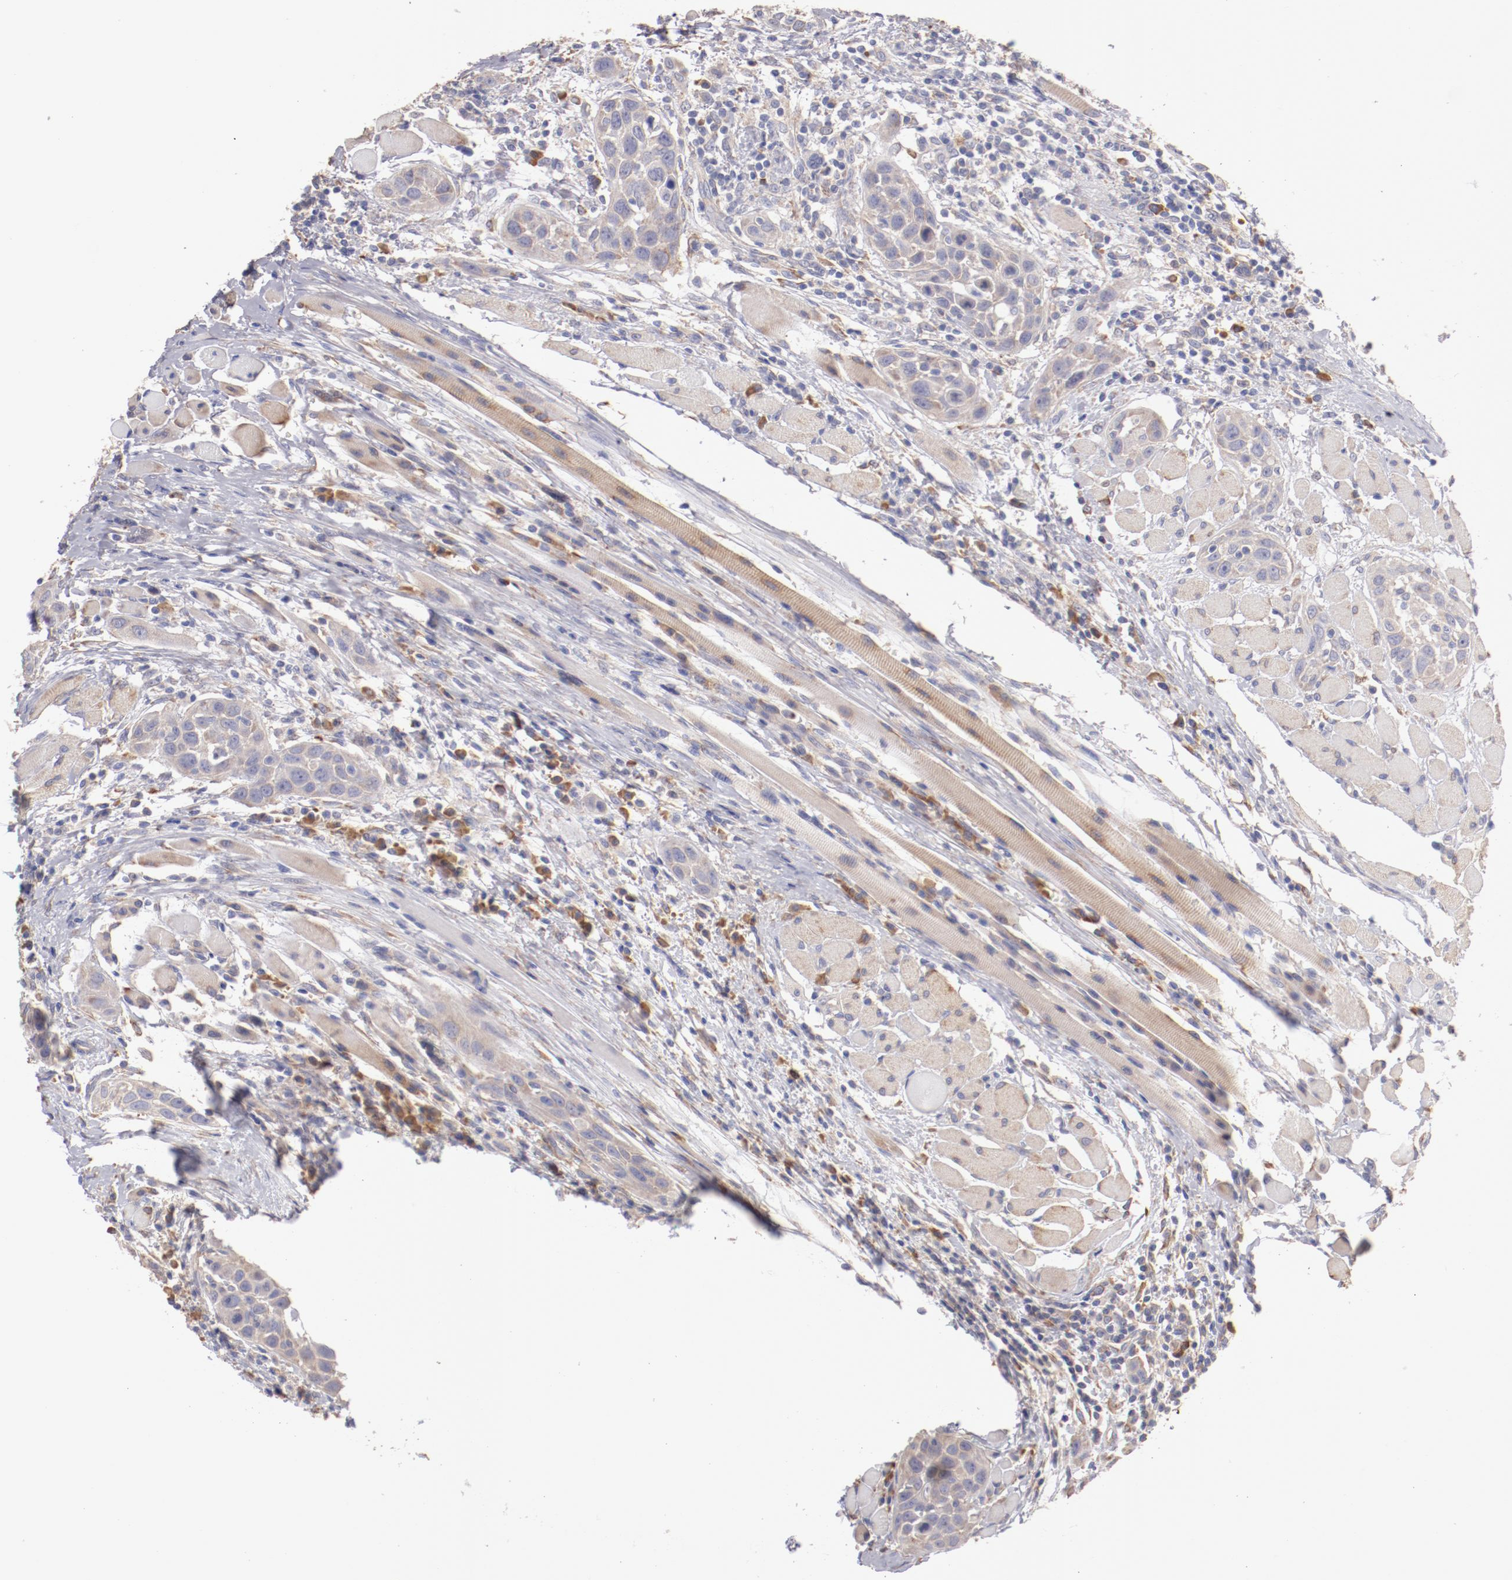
{"staining": {"intensity": "weak", "quantity": "25%-75%", "location": "cytoplasmic/membranous"}, "tissue": "head and neck cancer", "cell_type": "Tumor cells", "image_type": "cancer", "snomed": [{"axis": "morphology", "description": "Squamous cell carcinoma, NOS"}, {"axis": "topography", "description": "Oral tissue"}, {"axis": "topography", "description": "Head-Neck"}], "caption": "Approximately 25%-75% of tumor cells in head and neck cancer reveal weak cytoplasmic/membranous protein staining as visualized by brown immunohistochemical staining.", "gene": "ENTPD5", "patient": {"sex": "female", "age": 50}}